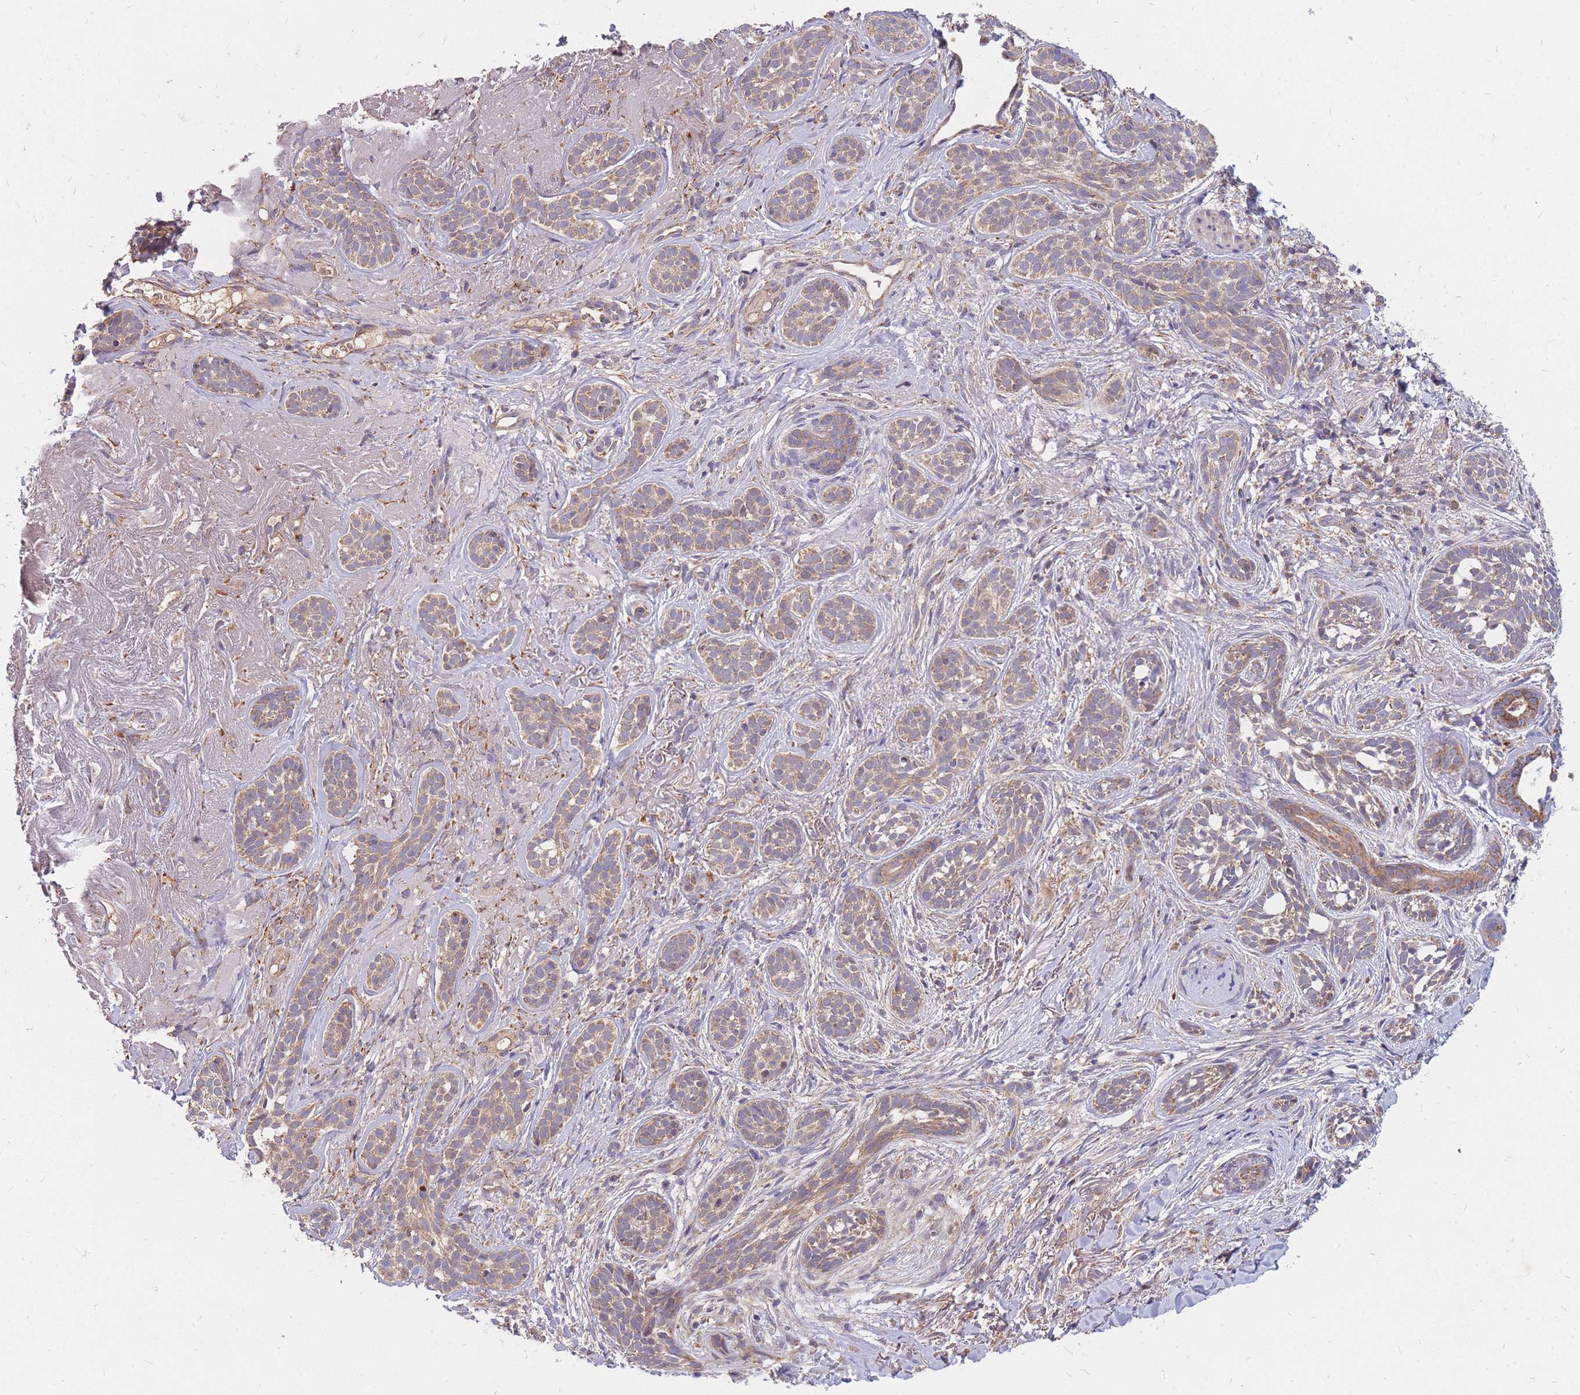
{"staining": {"intensity": "weak", "quantity": ">75%", "location": "cytoplasmic/membranous"}, "tissue": "skin cancer", "cell_type": "Tumor cells", "image_type": "cancer", "snomed": [{"axis": "morphology", "description": "Basal cell carcinoma"}, {"axis": "topography", "description": "Skin"}], "caption": "Immunohistochemistry (IHC) micrograph of neoplastic tissue: skin cancer stained using immunohistochemistry displays low levels of weak protein expression localized specifically in the cytoplasmic/membranous of tumor cells, appearing as a cytoplasmic/membranous brown color.", "gene": "PTPMT1", "patient": {"sex": "male", "age": 71}}